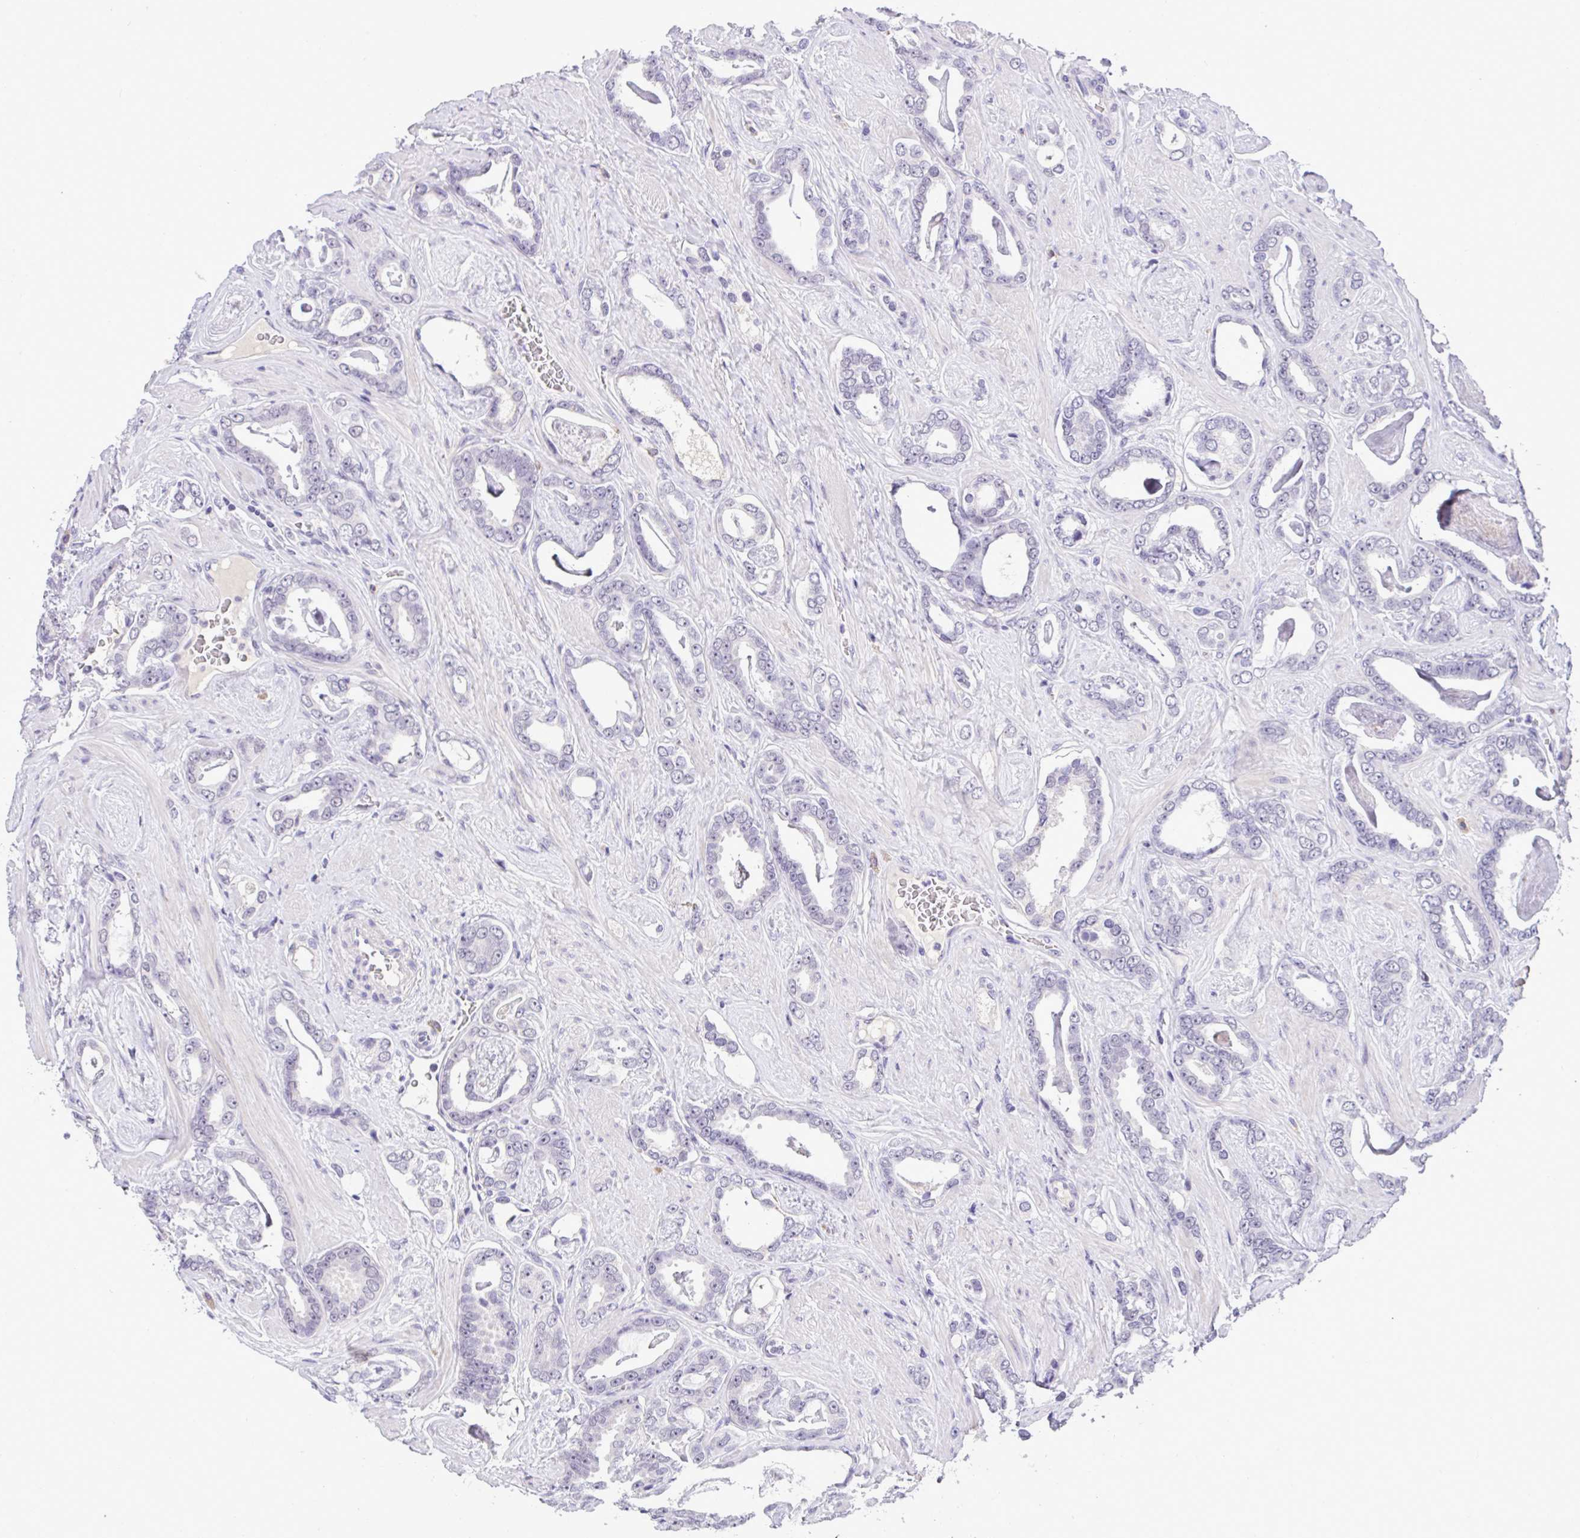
{"staining": {"intensity": "negative", "quantity": "none", "location": "none"}, "tissue": "prostate cancer", "cell_type": "Tumor cells", "image_type": "cancer", "snomed": [{"axis": "morphology", "description": "Adenocarcinoma, High grade"}, {"axis": "topography", "description": "Prostate"}], "caption": "This is an immunohistochemistry micrograph of human prostate high-grade adenocarcinoma. There is no expression in tumor cells.", "gene": "YBX2", "patient": {"sex": "male", "age": 63}}